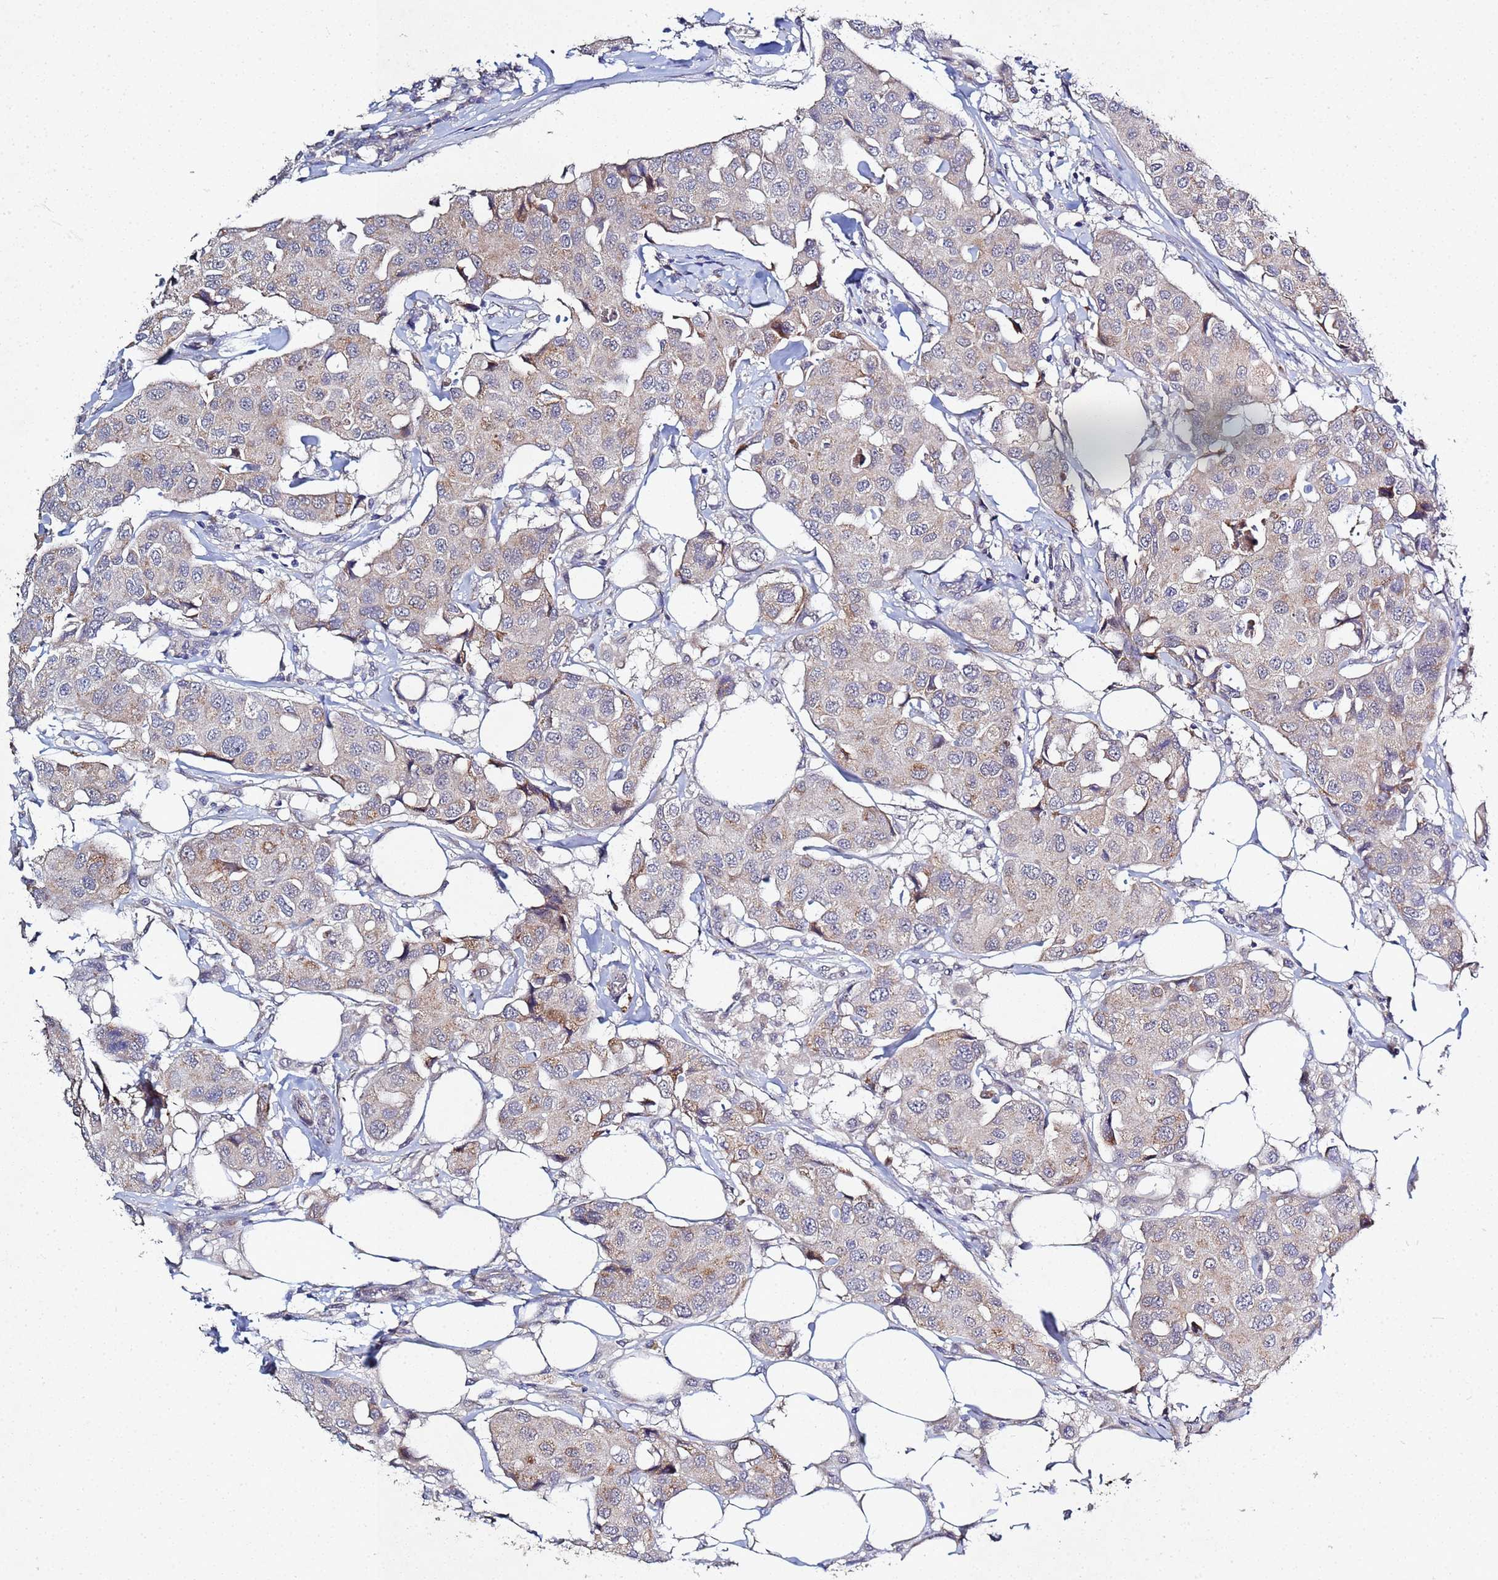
{"staining": {"intensity": "weak", "quantity": "25%-75%", "location": "cytoplasmic/membranous"}, "tissue": "breast cancer", "cell_type": "Tumor cells", "image_type": "cancer", "snomed": [{"axis": "morphology", "description": "Duct carcinoma"}, {"axis": "topography", "description": "Breast"}], "caption": "Immunohistochemical staining of breast cancer shows low levels of weak cytoplasmic/membranous protein staining in about 25%-75% of tumor cells.", "gene": "TNPO2", "patient": {"sex": "female", "age": 80}}